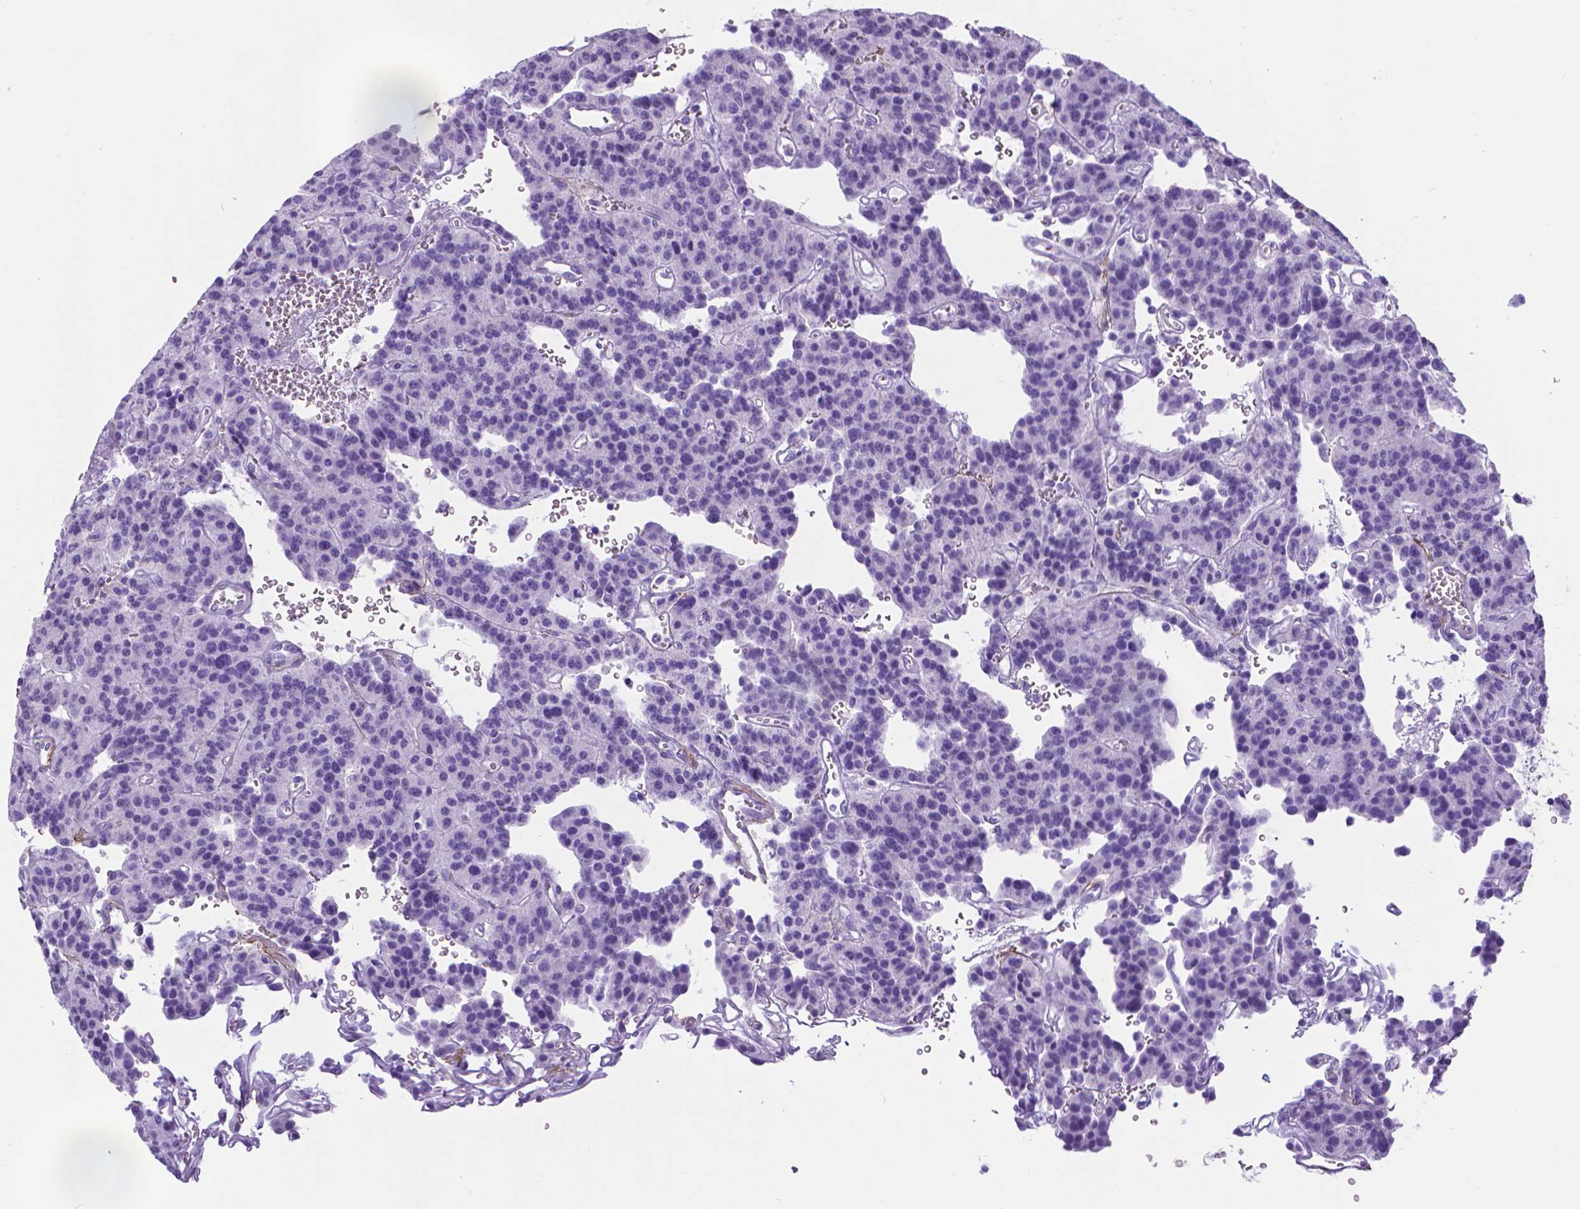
{"staining": {"intensity": "negative", "quantity": "none", "location": "none"}, "tissue": "carcinoid", "cell_type": "Tumor cells", "image_type": "cancer", "snomed": [{"axis": "morphology", "description": "Carcinoid, malignant, NOS"}, {"axis": "topography", "description": "Lung"}], "caption": "Immunohistochemistry (IHC) image of neoplastic tissue: human carcinoid (malignant) stained with DAB (3,3'-diaminobenzidine) shows no significant protein staining in tumor cells. (DAB immunohistochemistry visualized using brightfield microscopy, high magnification).", "gene": "MFAP2", "patient": {"sex": "female", "age": 71}}